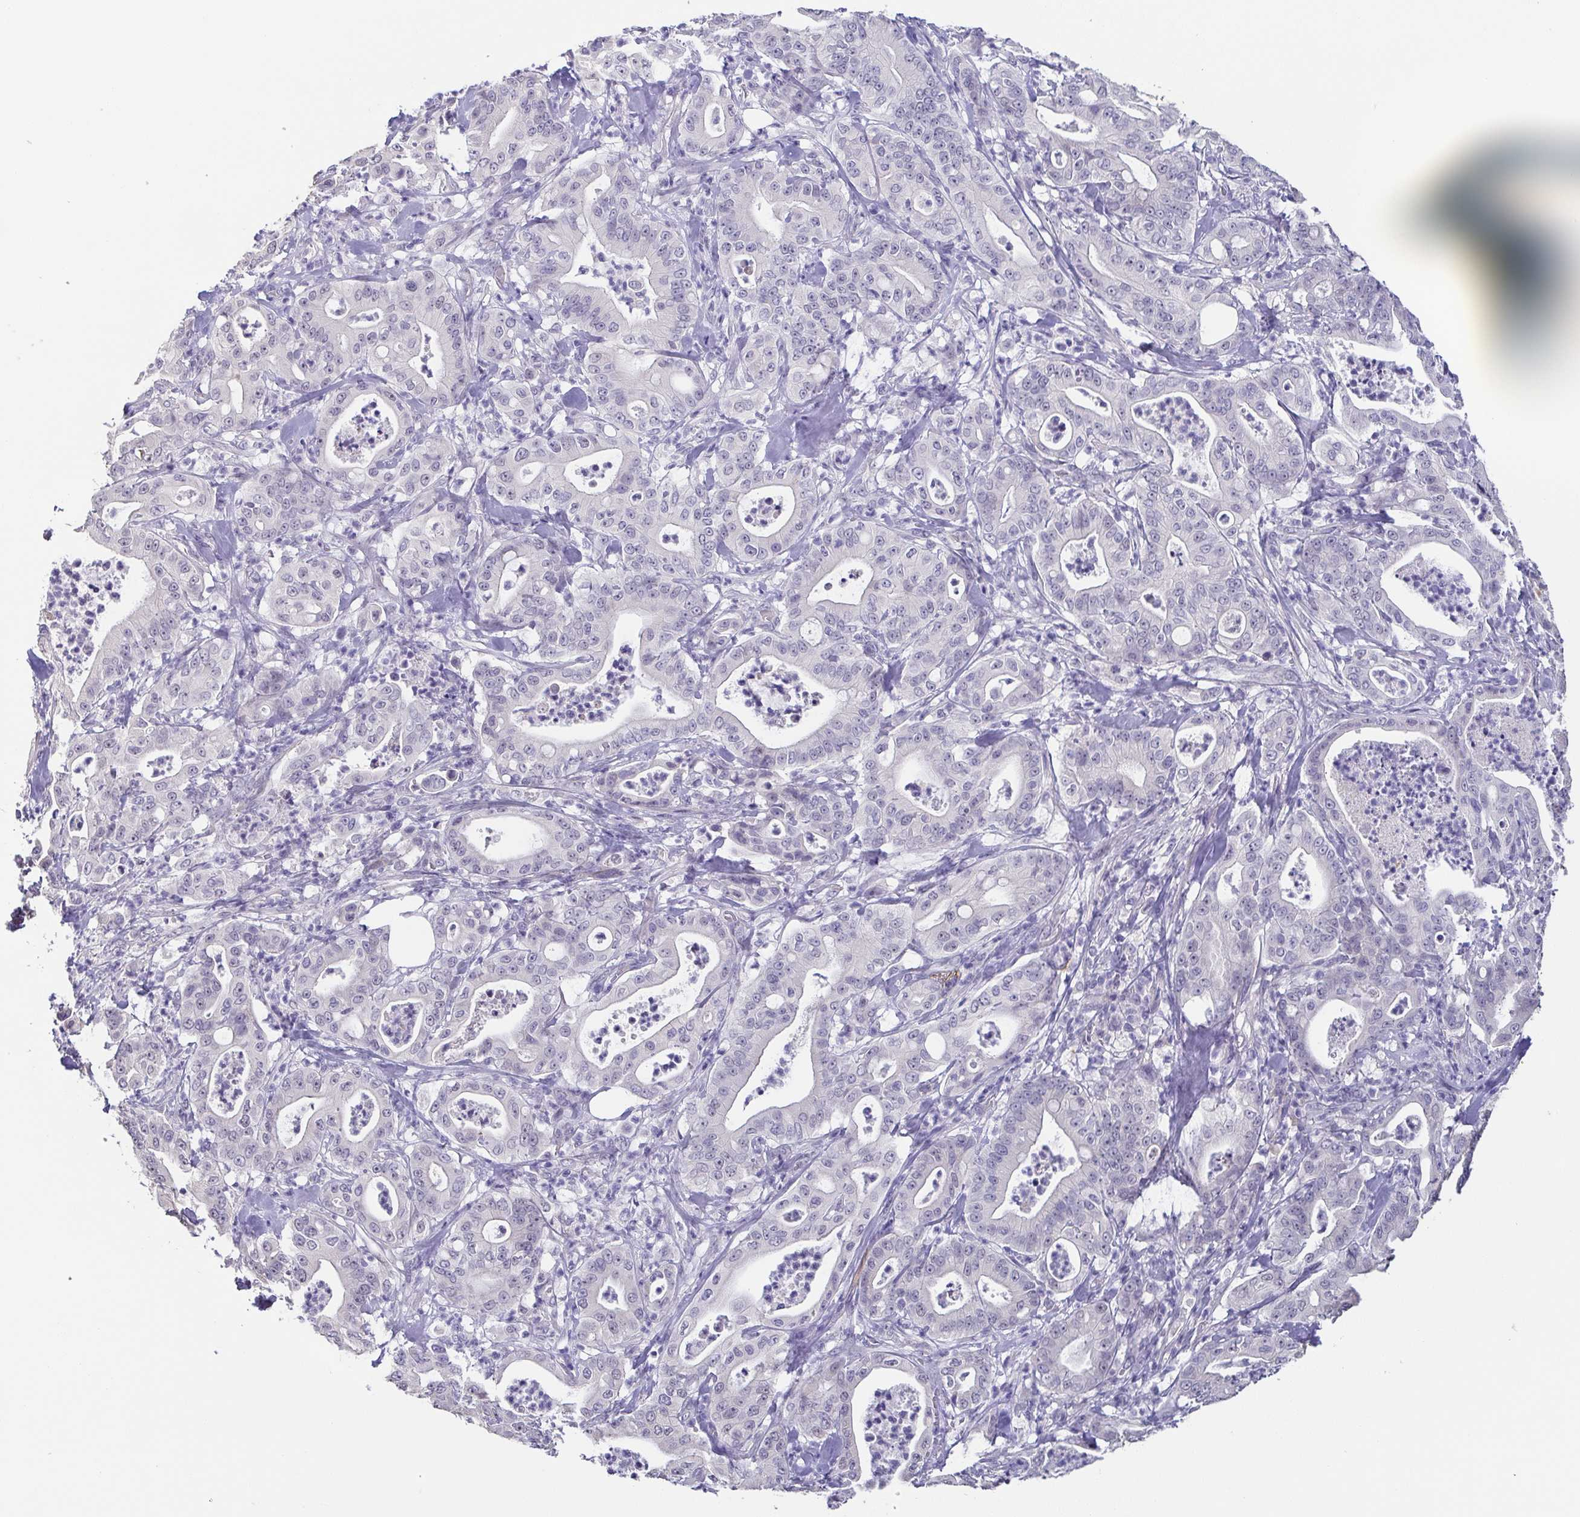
{"staining": {"intensity": "negative", "quantity": "none", "location": "none"}, "tissue": "pancreatic cancer", "cell_type": "Tumor cells", "image_type": "cancer", "snomed": [{"axis": "morphology", "description": "Adenocarcinoma, NOS"}, {"axis": "topography", "description": "Pancreas"}], "caption": "High power microscopy photomicrograph of an IHC photomicrograph of adenocarcinoma (pancreatic), revealing no significant staining in tumor cells. The staining was performed using DAB to visualize the protein expression in brown, while the nuclei were stained in blue with hematoxylin (Magnification: 20x).", "gene": "NEFH", "patient": {"sex": "male", "age": 71}}